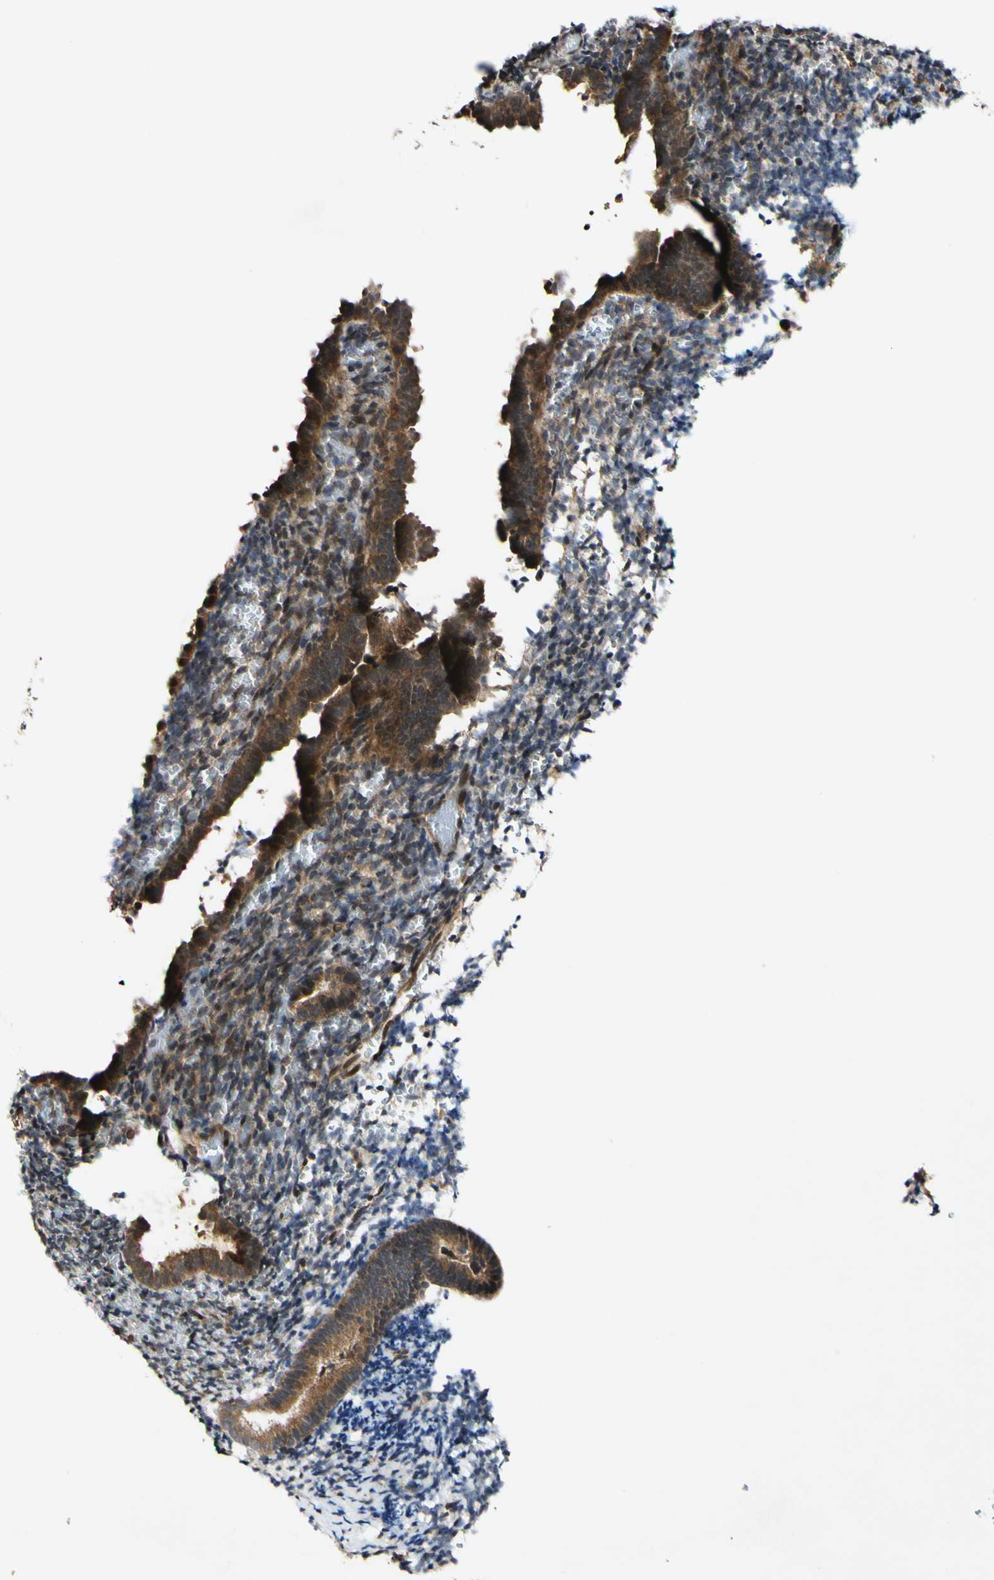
{"staining": {"intensity": "weak", "quantity": ">75%", "location": "cytoplasmic/membranous"}, "tissue": "endometrium", "cell_type": "Cells in endometrial stroma", "image_type": "normal", "snomed": [{"axis": "morphology", "description": "Normal tissue, NOS"}, {"axis": "topography", "description": "Endometrium"}], "caption": "Endometrium stained with IHC demonstrates weak cytoplasmic/membranous staining in approximately >75% of cells in endometrial stroma. (IHC, brightfield microscopy, high magnification).", "gene": "CSNK1E", "patient": {"sex": "female", "age": 51}}